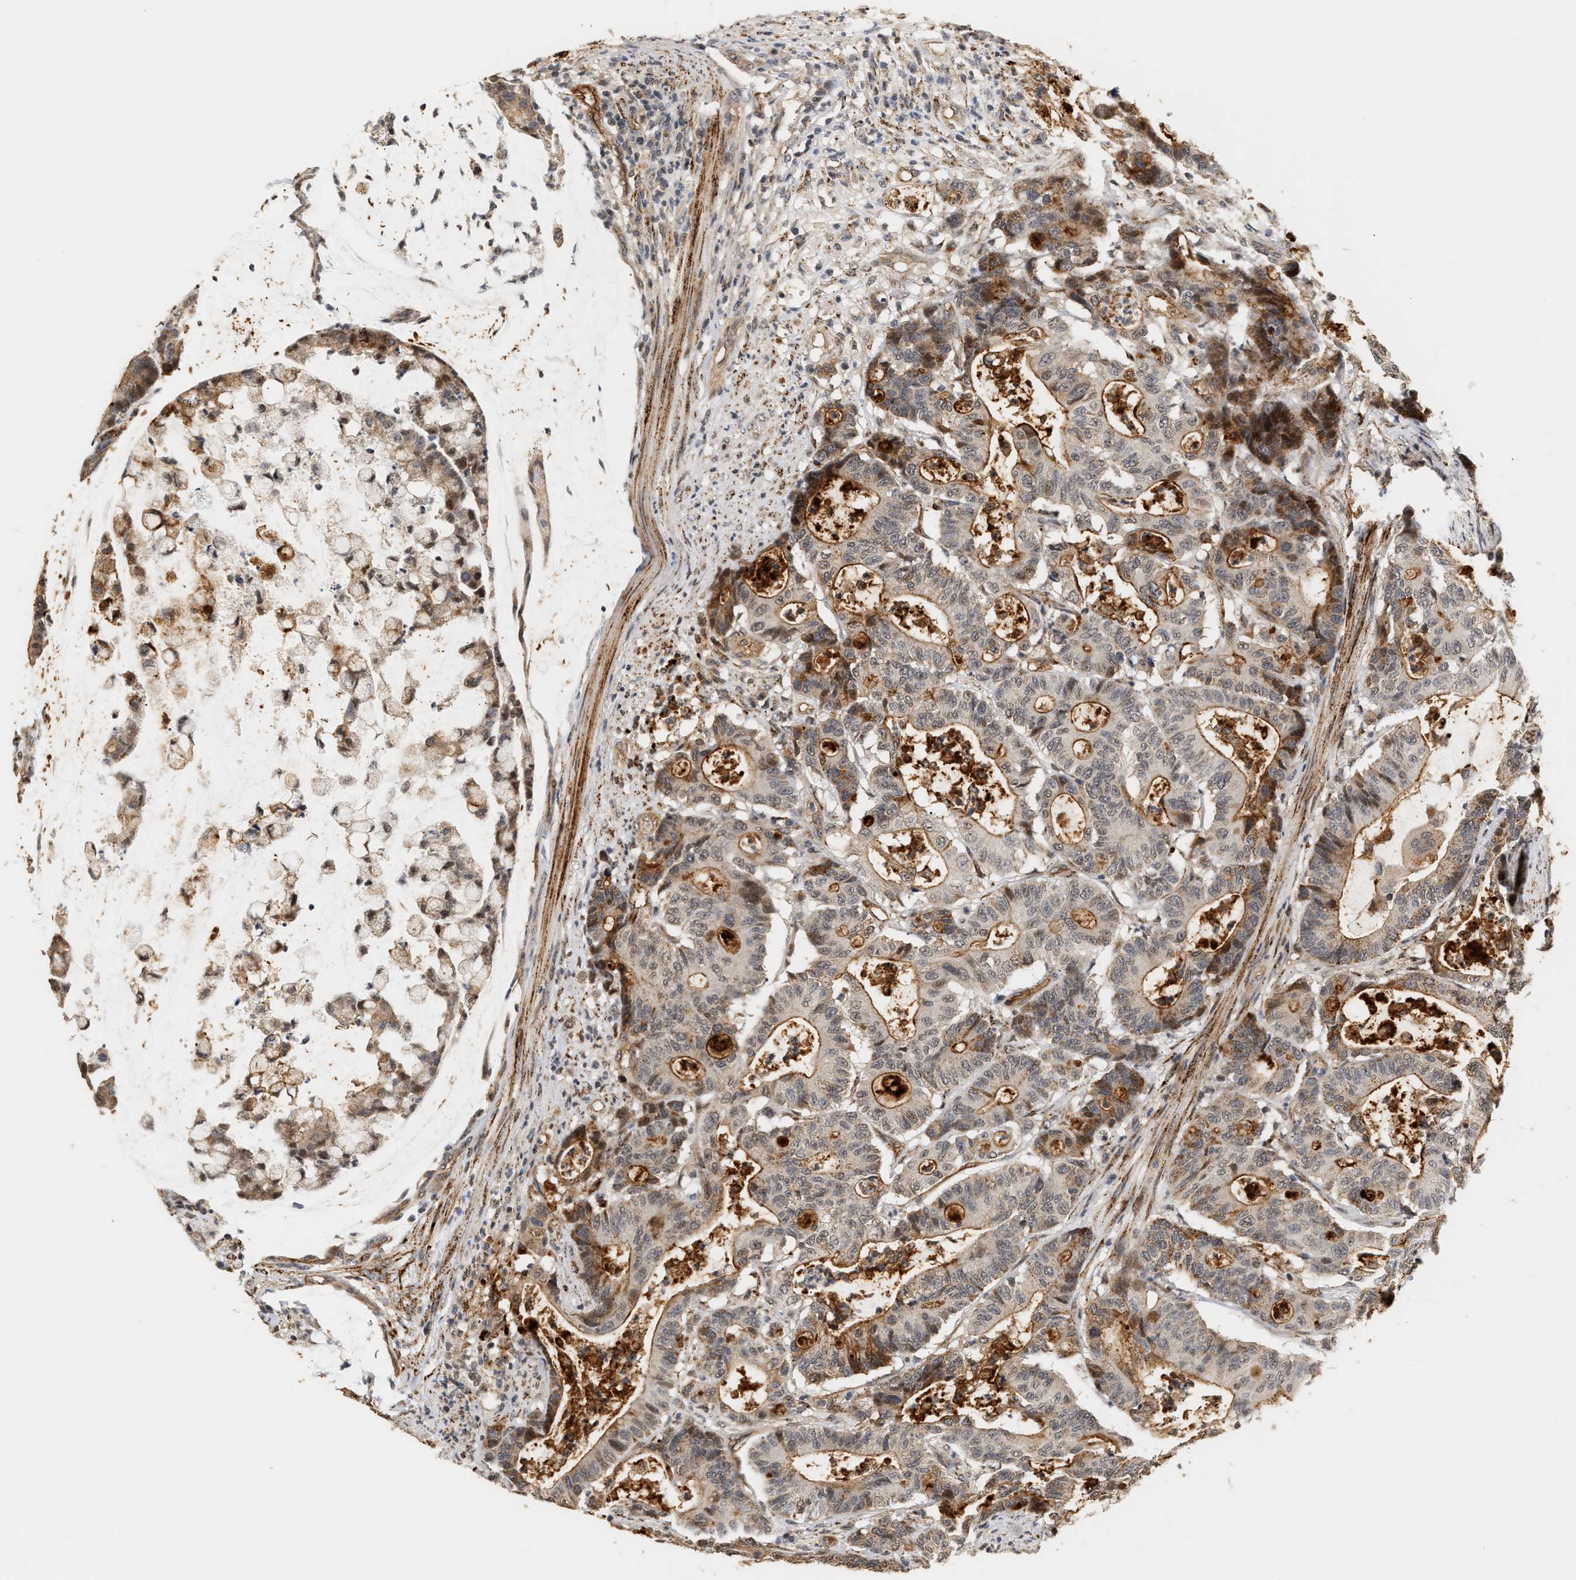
{"staining": {"intensity": "moderate", "quantity": "25%-75%", "location": "cytoplasmic/membranous"}, "tissue": "colorectal cancer", "cell_type": "Tumor cells", "image_type": "cancer", "snomed": [{"axis": "morphology", "description": "Adenocarcinoma, NOS"}, {"axis": "topography", "description": "Colon"}], "caption": "Protein expression analysis of human colorectal cancer reveals moderate cytoplasmic/membranous staining in approximately 25%-75% of tumor cells.", "gene": "PLXND1", "patient": {"sex": "female", "age": 84}}